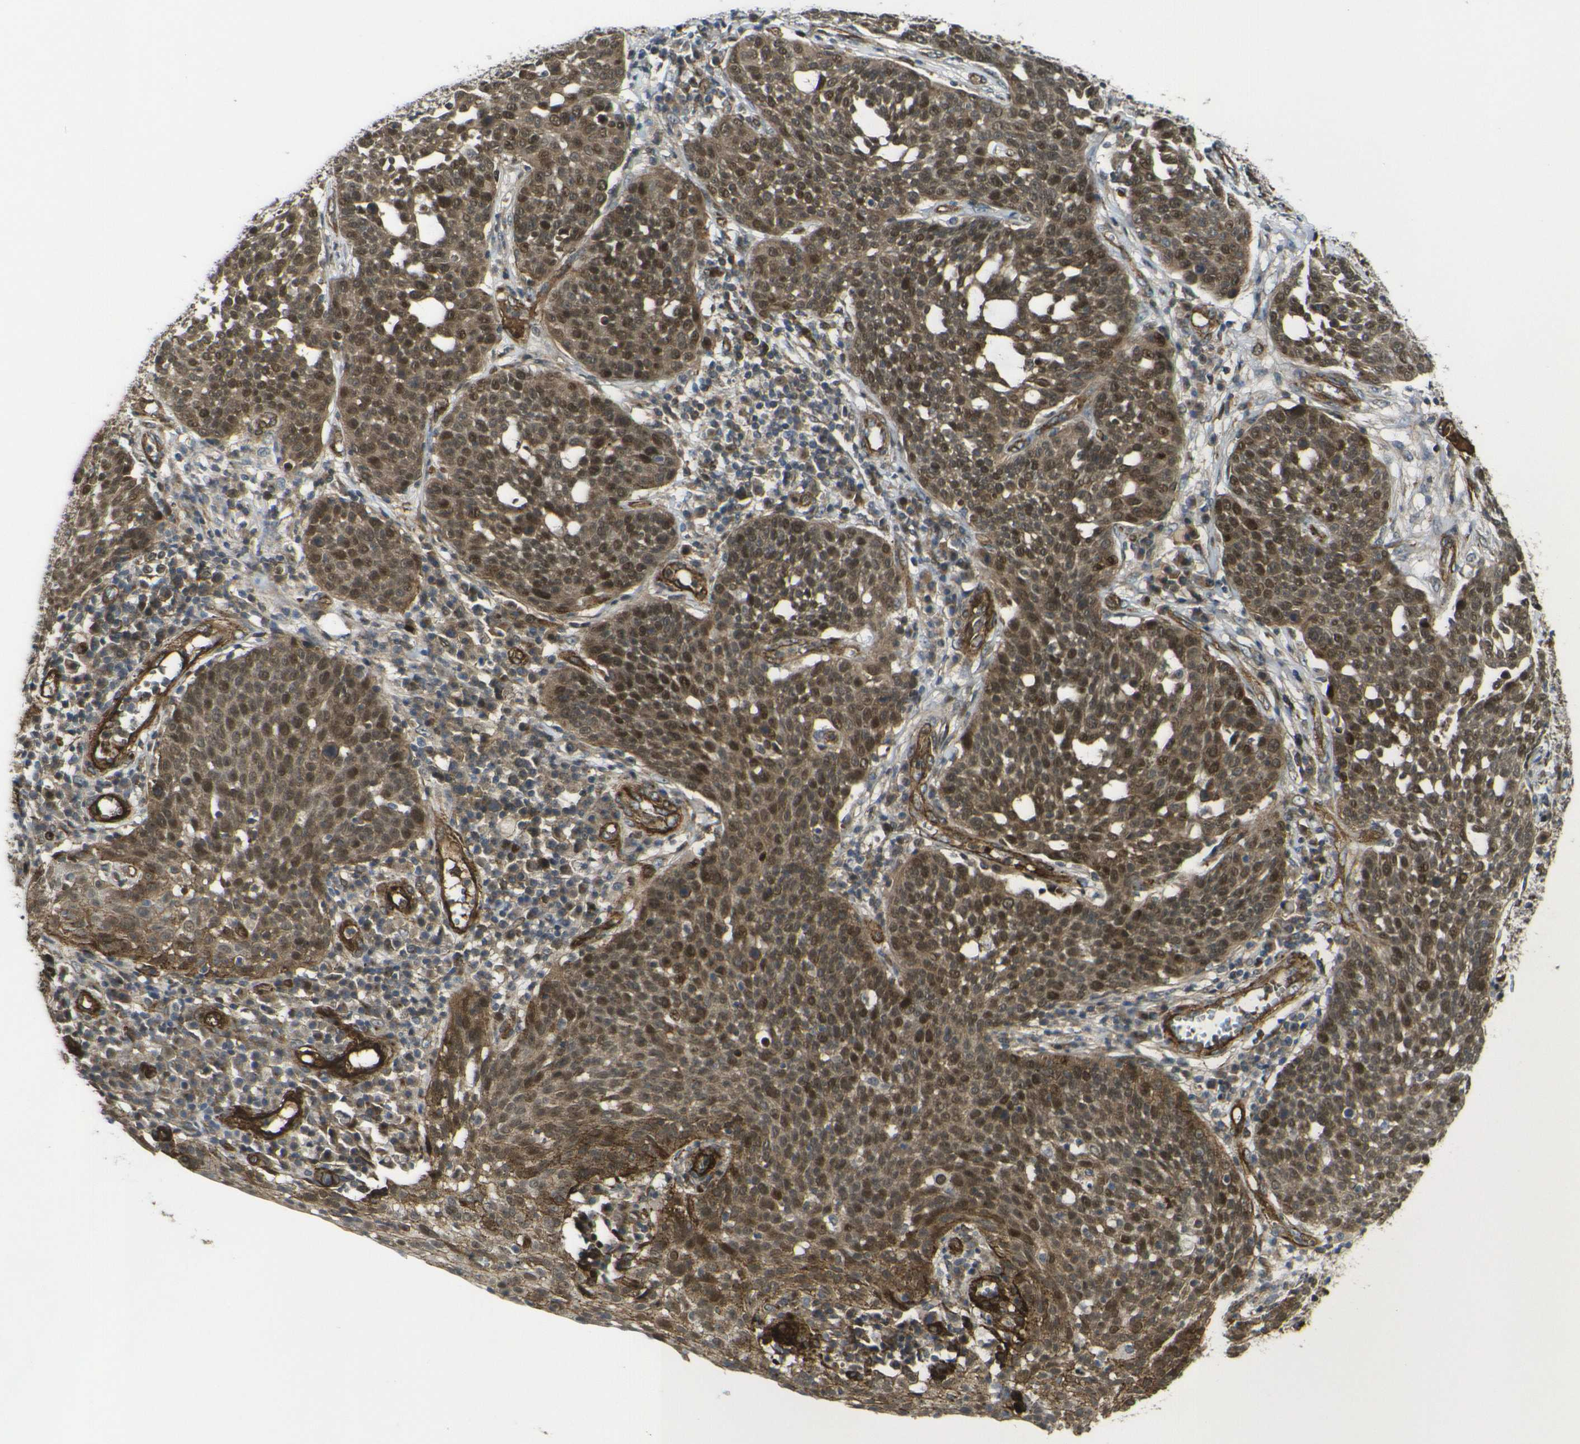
{"staining": {"intensity": "moderate", "quantity": ">75%", "location": "cytoplasmic/membranous,nuclear"}, "tissue": "cervical cancer", "cell_type": "Tumor cells", "image_type": "cancer", "snomed": [{"axis": "morphology", "description": "Squamous cell carcinoma, NOS"}, {"axis": "topography", "description": "Cervix"}], "caption": "Cervical cancer (squamous cell carcinoma) stained with IHC demonstrates moderate cytoplasmic/membranous and nuclear staining in about >75% of tumor cells. (DAB (3,3'-diaminobenzidine) IHC with brightfield microscopy, high magnification).", "gene": "ECE1", "patient": {"sex": "female", "age": 34}}